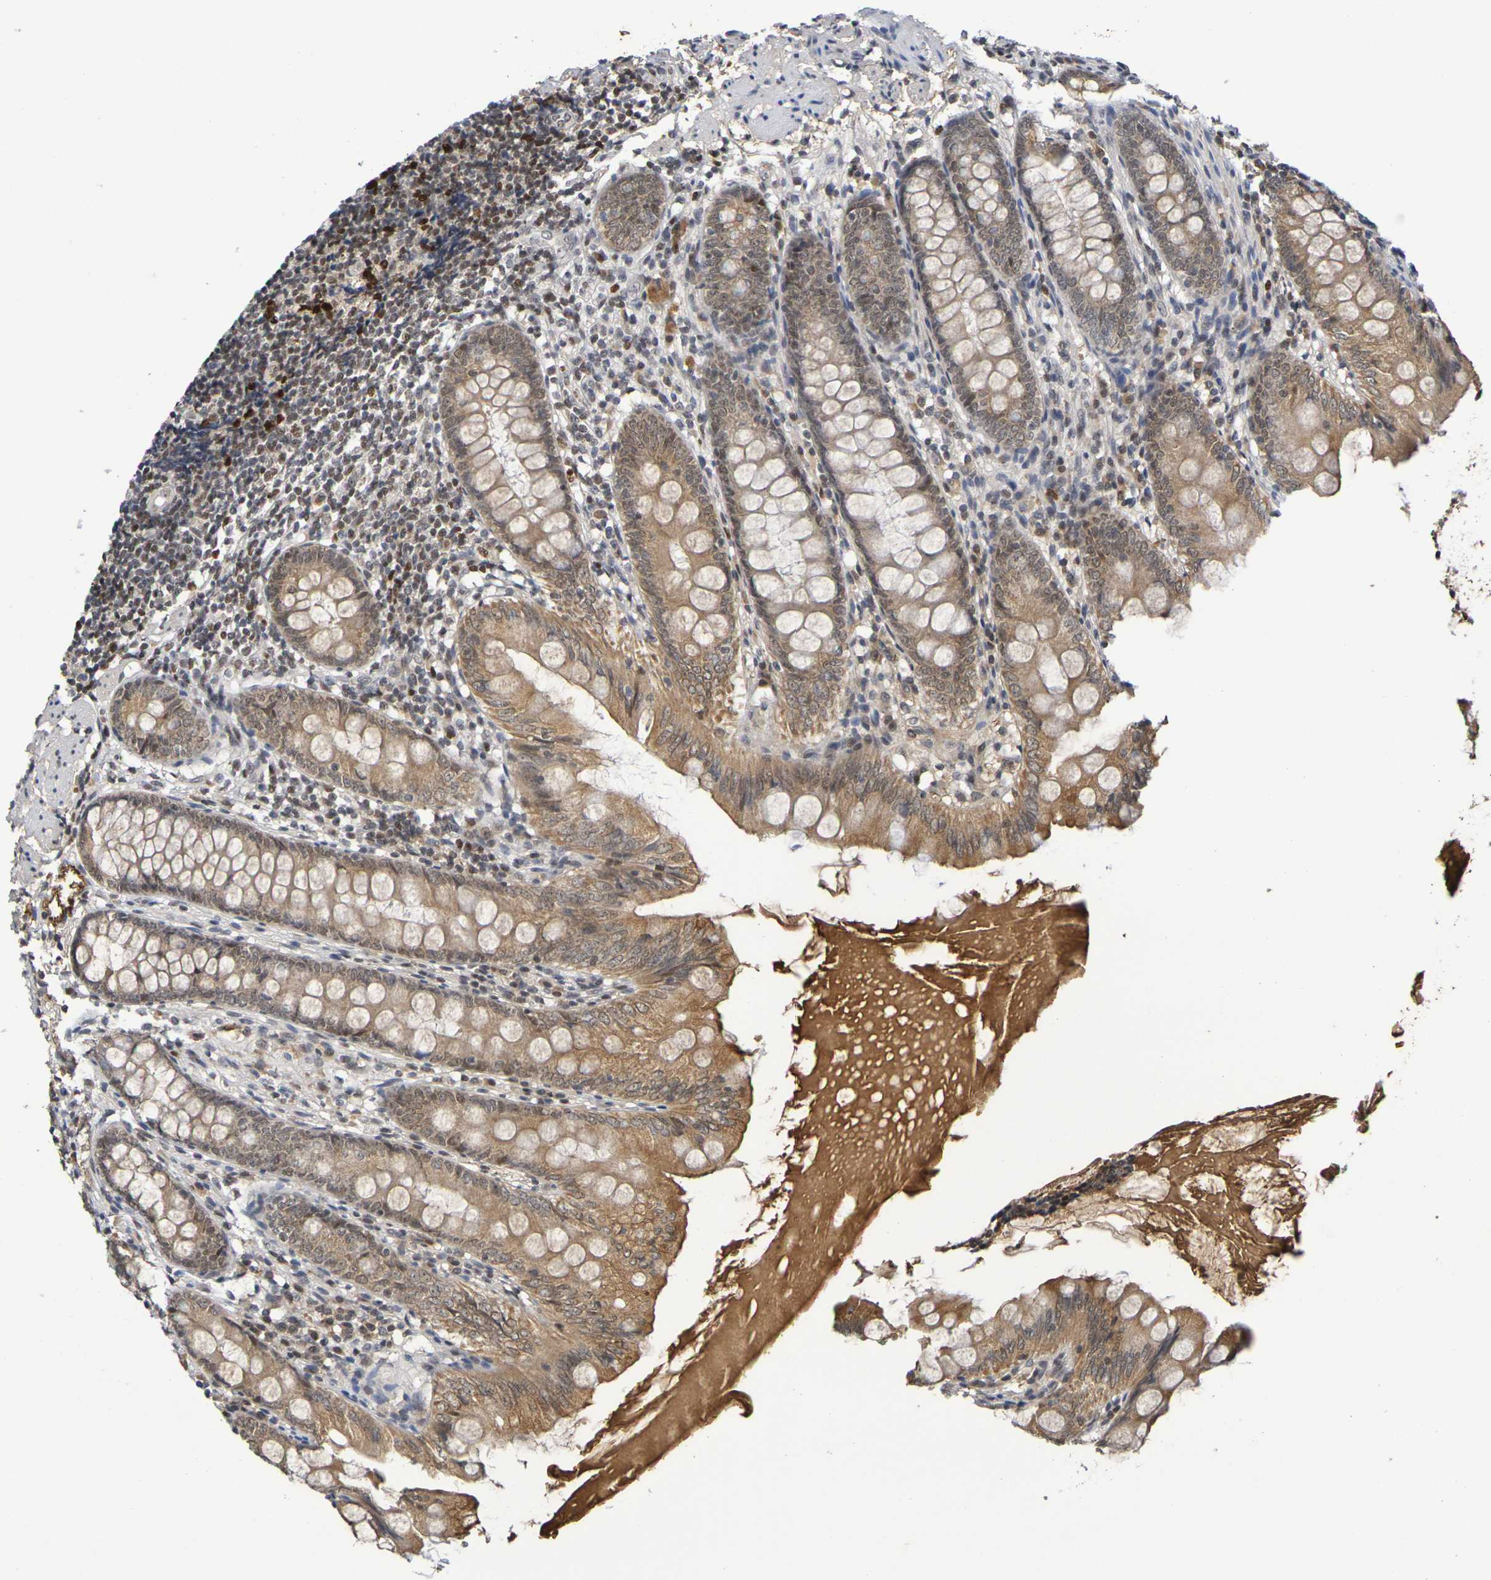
{"staining": {"intensity": "moderate", "quantity": ">75%", "location": "cytoplasmic/membranous,nuclear"}, "tissue": "appendix", "cell_type": "Glandular cells", "image_type": "normal", "snomed": [{"axis": "morphology", "description": "Normal tissue, NOS"}, {"axis": "topography", "description": "Appendix"}], "caption": "A high-resolution histopathology image shows immunohistochemistry (IHC) staining of benign appendix, which exhibits moderate cytoplasmic/membranous,nuclear positivity in about >75% of glandular cells. The staining was performed using DAB (3,3'-diaminobenzidine), with brown indicating positive protein expression. Nuclei are stained blue with hematoxylin.", "gene": "TERF2", "patient": {"sex": "female", "age": 77}}